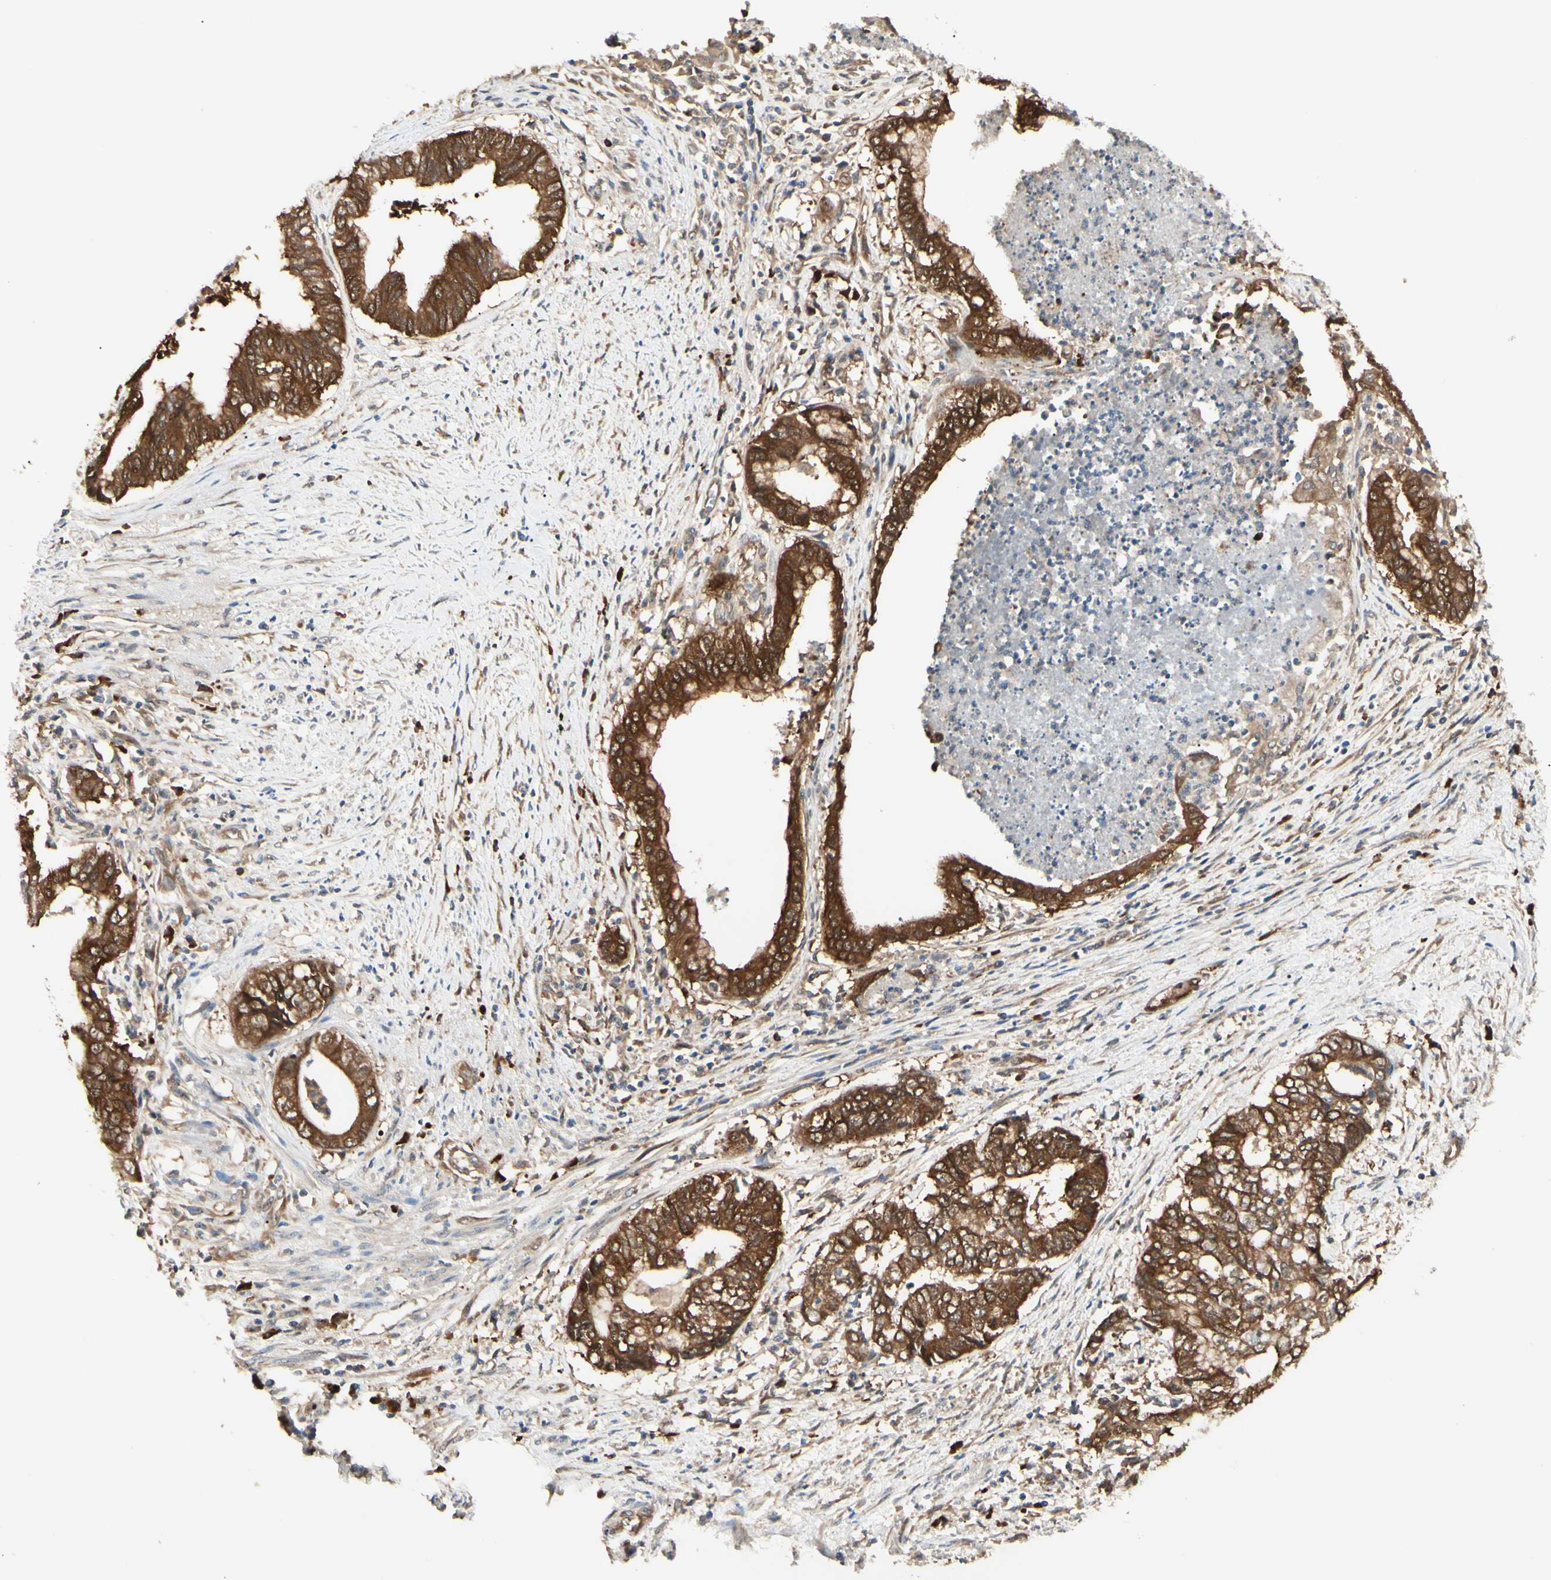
{"staining": {"intensity": "strong", "quantity": ">75%", "location": "cytoplasmic/membranous"}, "tissue": "endometrial cancer", "cell_type": "Tumor cells", "image_type": "cancer", "snomed": [{"axis": "morphology", "description": "Necrosis, NOS"}, {"axis": "morphology", "description": "Adenocarcinoma, NOS"}, {"axis": "topography", "description": "Endometrium"}], "caption": "Protein positivity by immunohistochemistry (IHC) exhibits strong cytoplasmic/membranous staining in about >75% of tumor cells in endometrial cancer.", "gene": "NME1-NME2", "patient": {"sex": "female", "age": 79}}